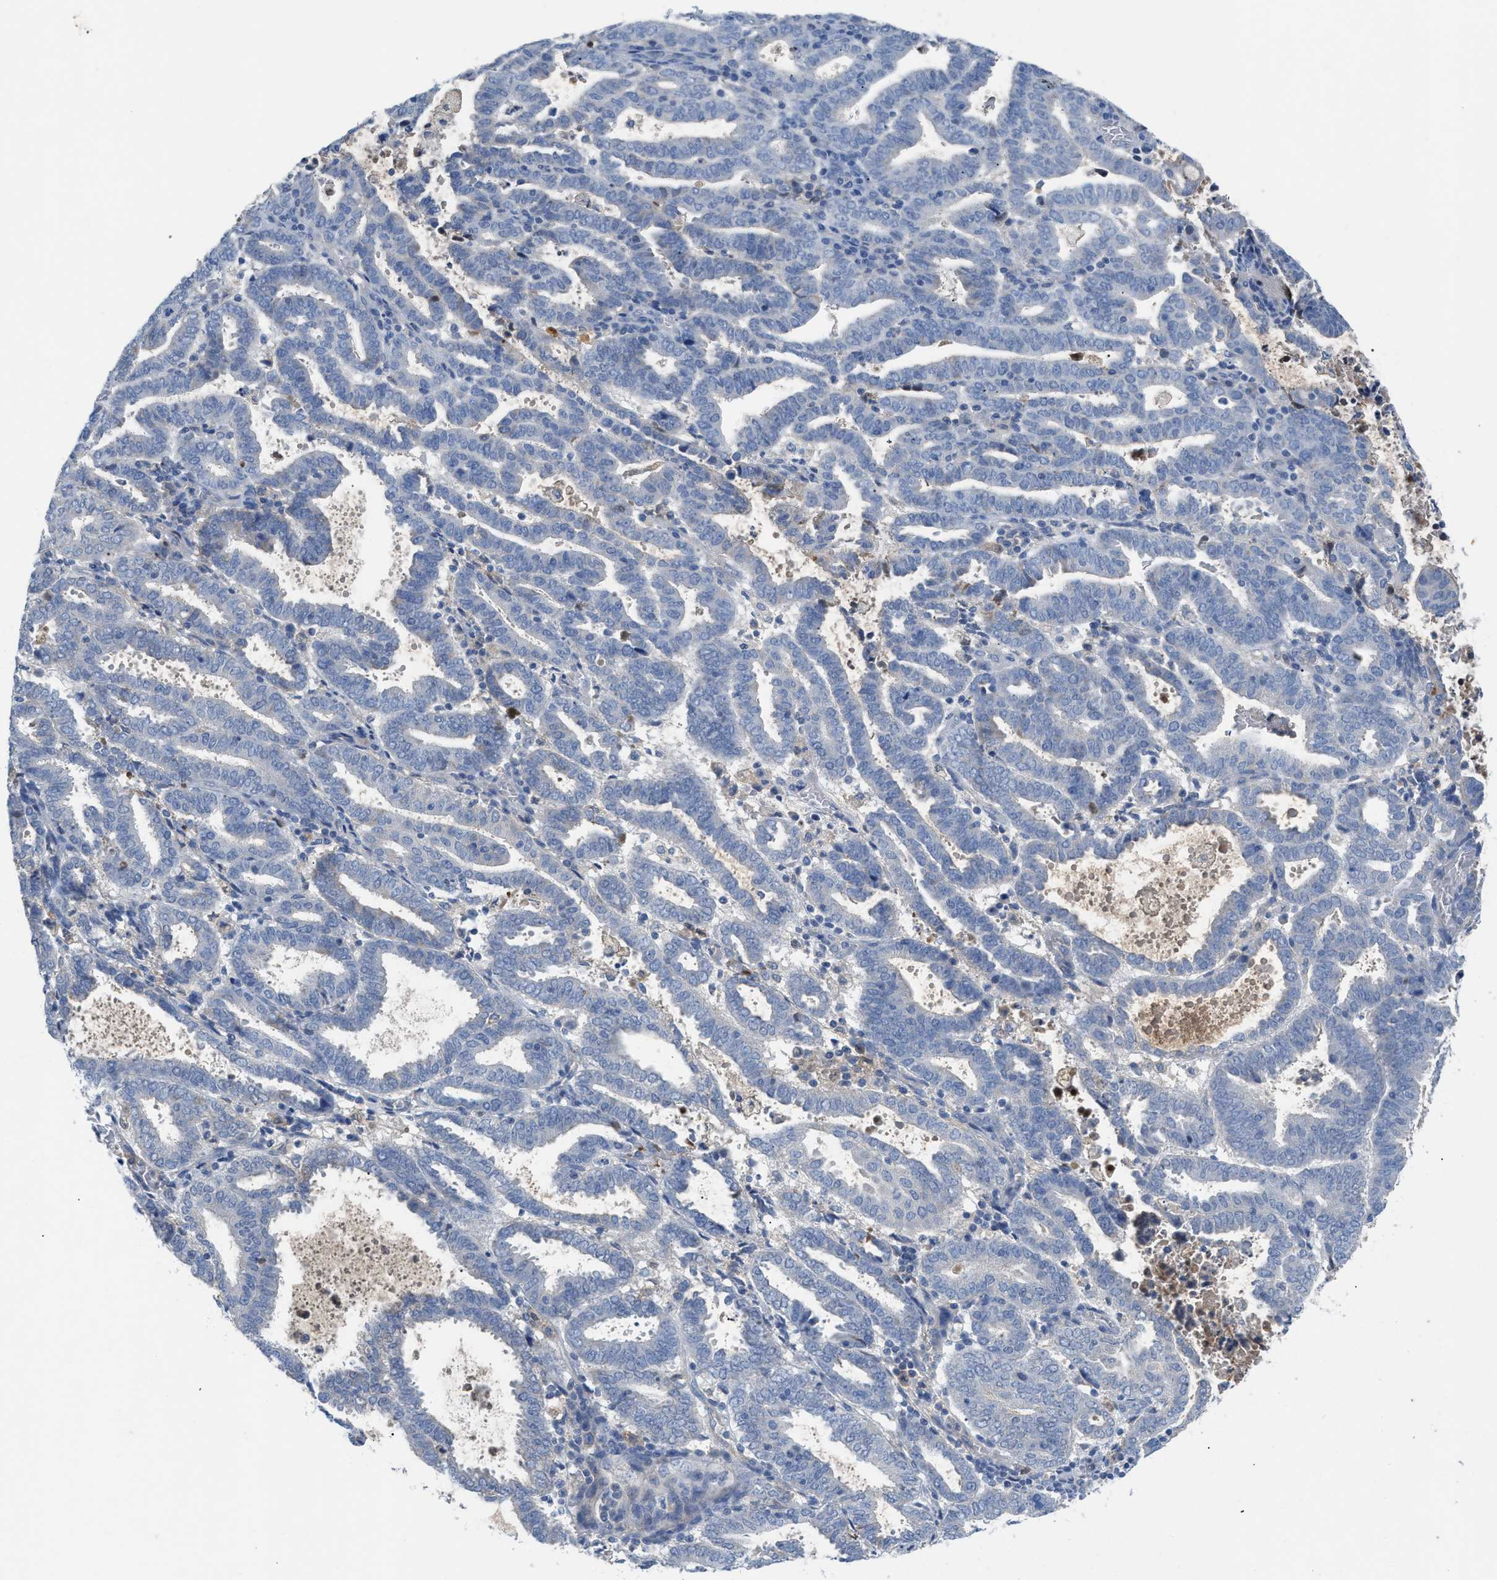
{"staining": {"intensity": "negative", "quantity": "none", "location": "none"}, "tissue": "endometrial cancer", "cell_type": "Tumor cells", "image_type": "cancer", "snomed": [{"axis": "morphology", "description": "Adenocarcinoma, NOS"}, {"axis": "topography", "description": "Uterus"}], "caption": "High power microscopy photomicrograph of an IHC photomicrograph of endometrial adenocarcinoma, revealing no significant expression in tumor cells. (Immunohistochemistry, brightfield microscopy, high magnification).", "gene": "HPX", "patient": {"sex": "female", "age": 83}}